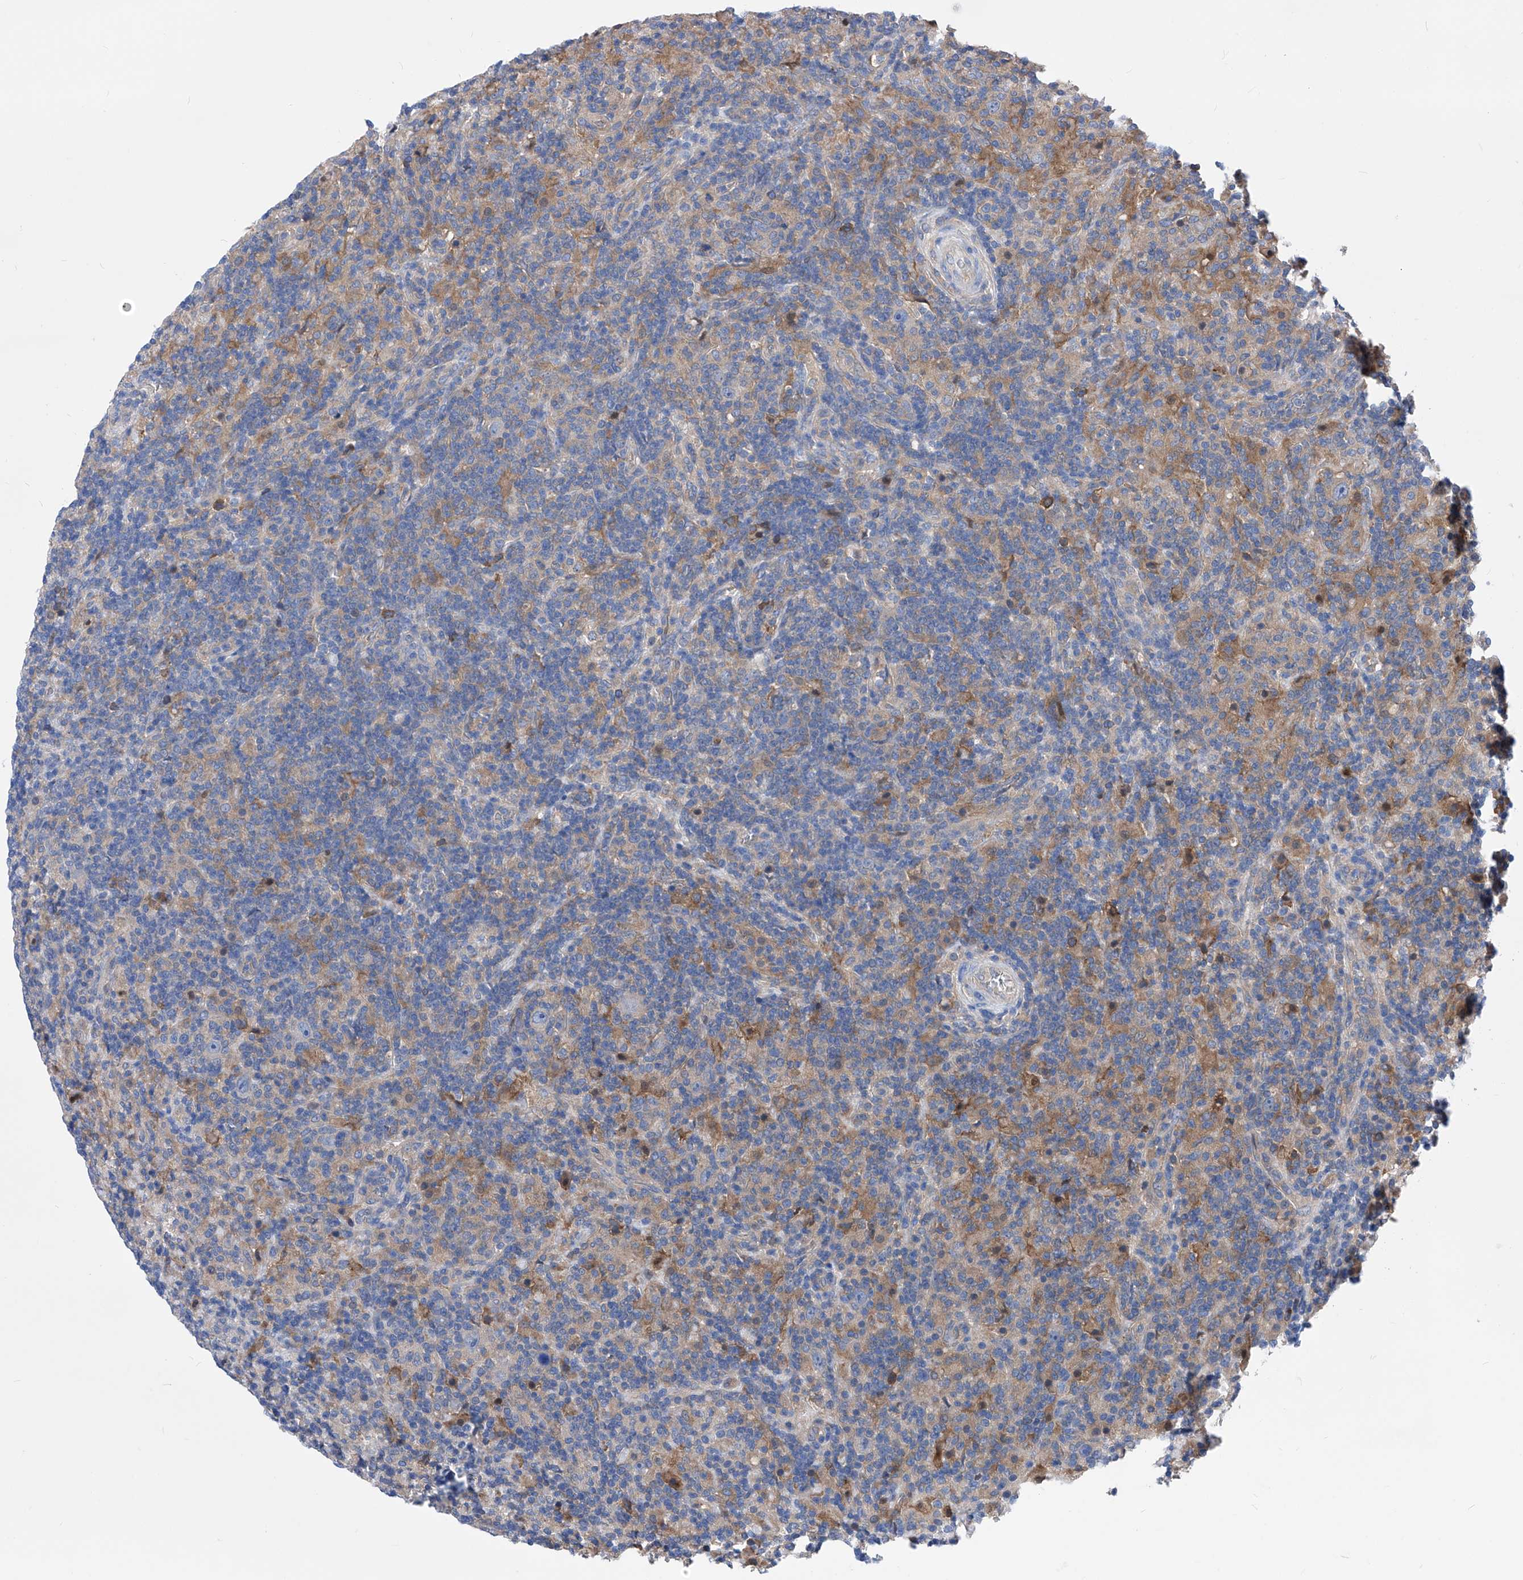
{"staining": {"intensity": "negative", "quantity": "none", "location": "none"}, "tissue": "lymphoma", "cell_type": "Tumor cells", "image_type": "cancer", "snomed": [{"axis": "morphology", "description": "Hodgkin's disease, NOS"}, {"axis": "topography", "description": "Lymph node"}], "caption": "This is an immunohistochemistry (IHC) photomicrograph of human lymphoma. There is no staining in tumor cells.", "gene": "XPNPEP1", "patient": {"sex": "male", "age": 70}}